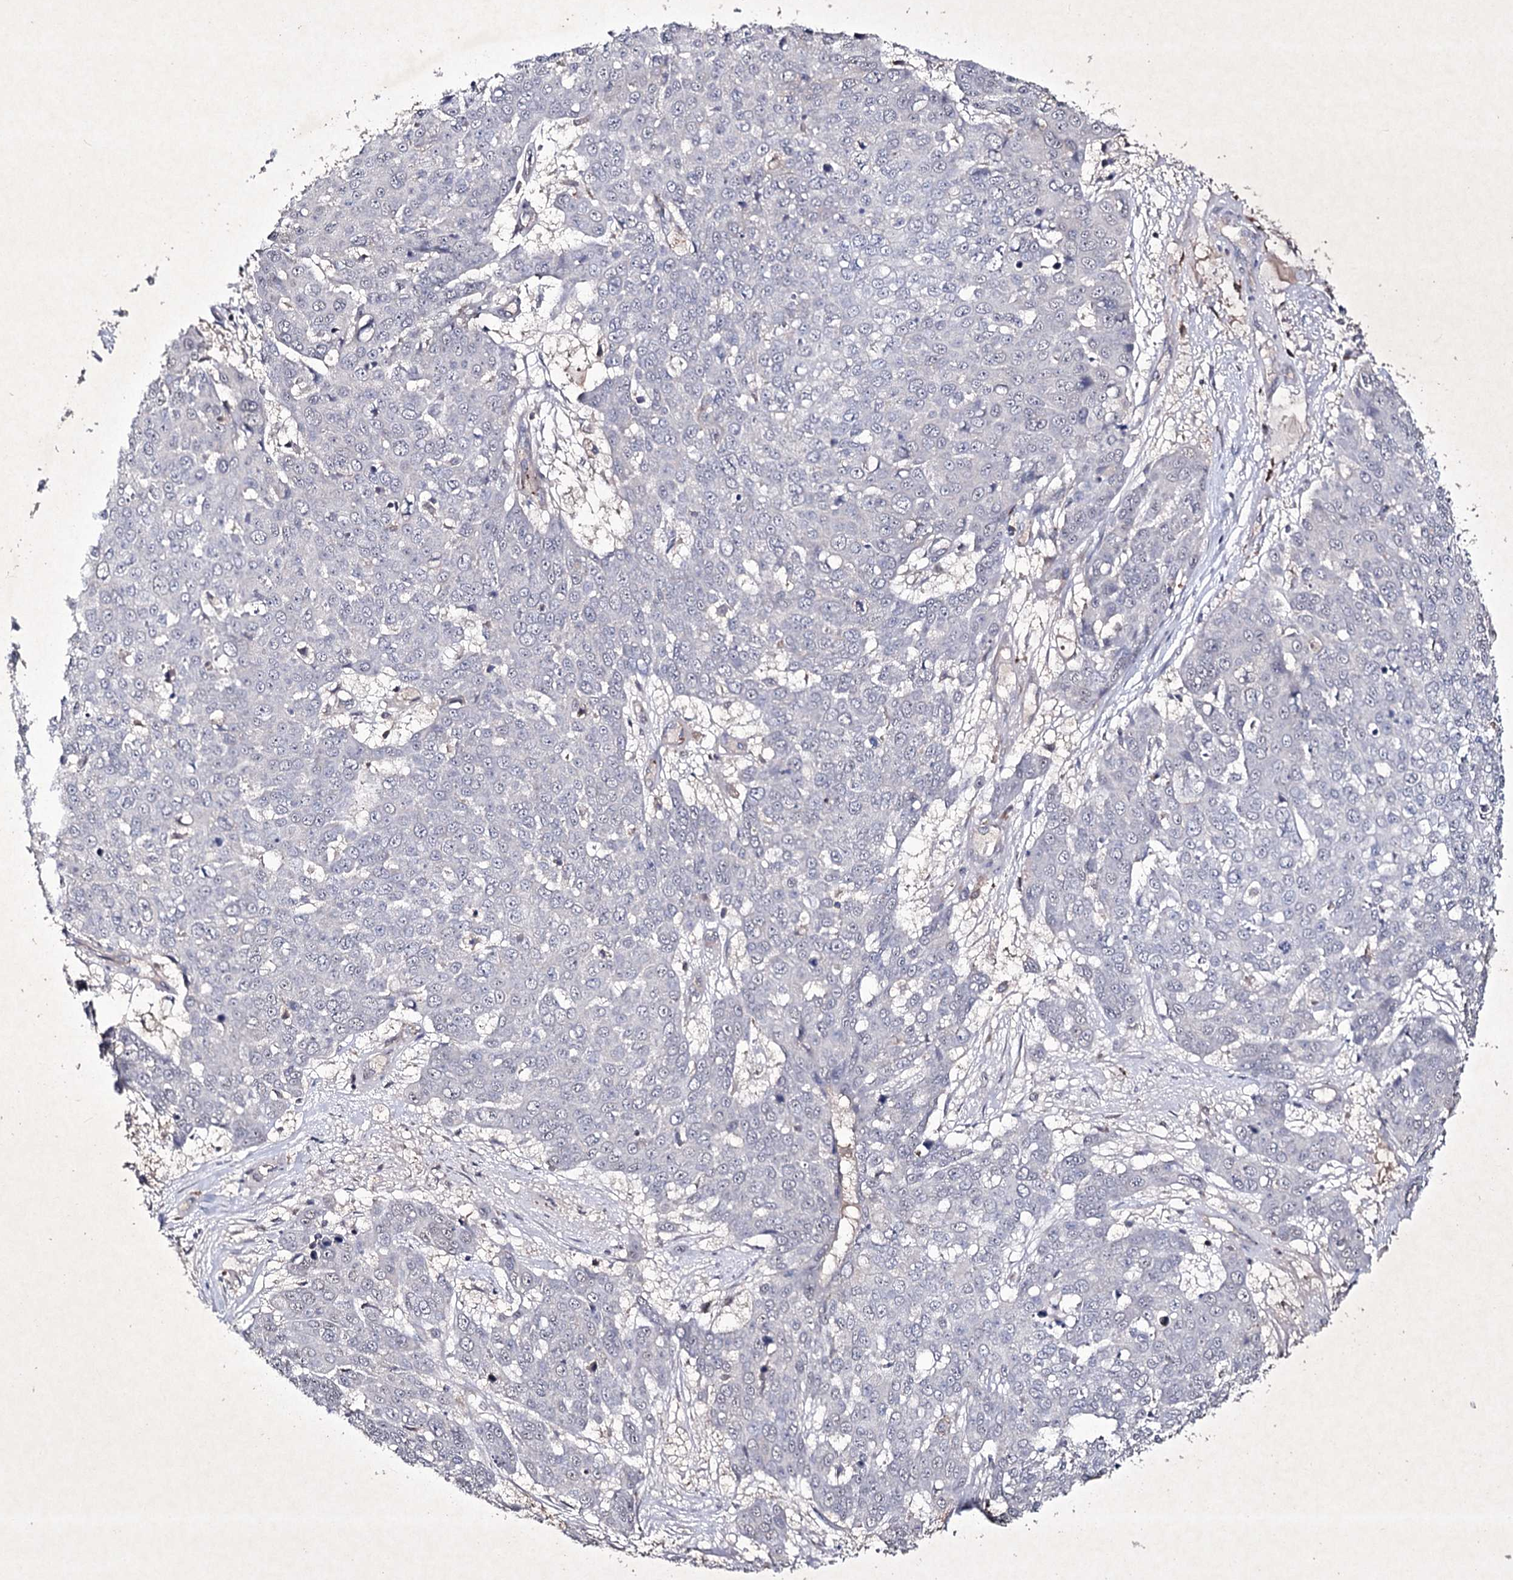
{"staining": {"intensity": "negative", "quantity": "none", "location": "none"}, "tissue": "skin cancer", "cell_type": "Tumor cells", "image_type": "cancer", "snomed": [{"axis": "morphology", "description": "Squamous cell carcinoma, NOS"}, {"axis": "topography", "description": "Skin"}], "caption": "Immunohistochemical staining of skin cancer (squamous cell carcinoma) shows no significant positivity in tumor cells.", "gene": "SEMA4G", "patient": {"sex": "male", "age": 71}}